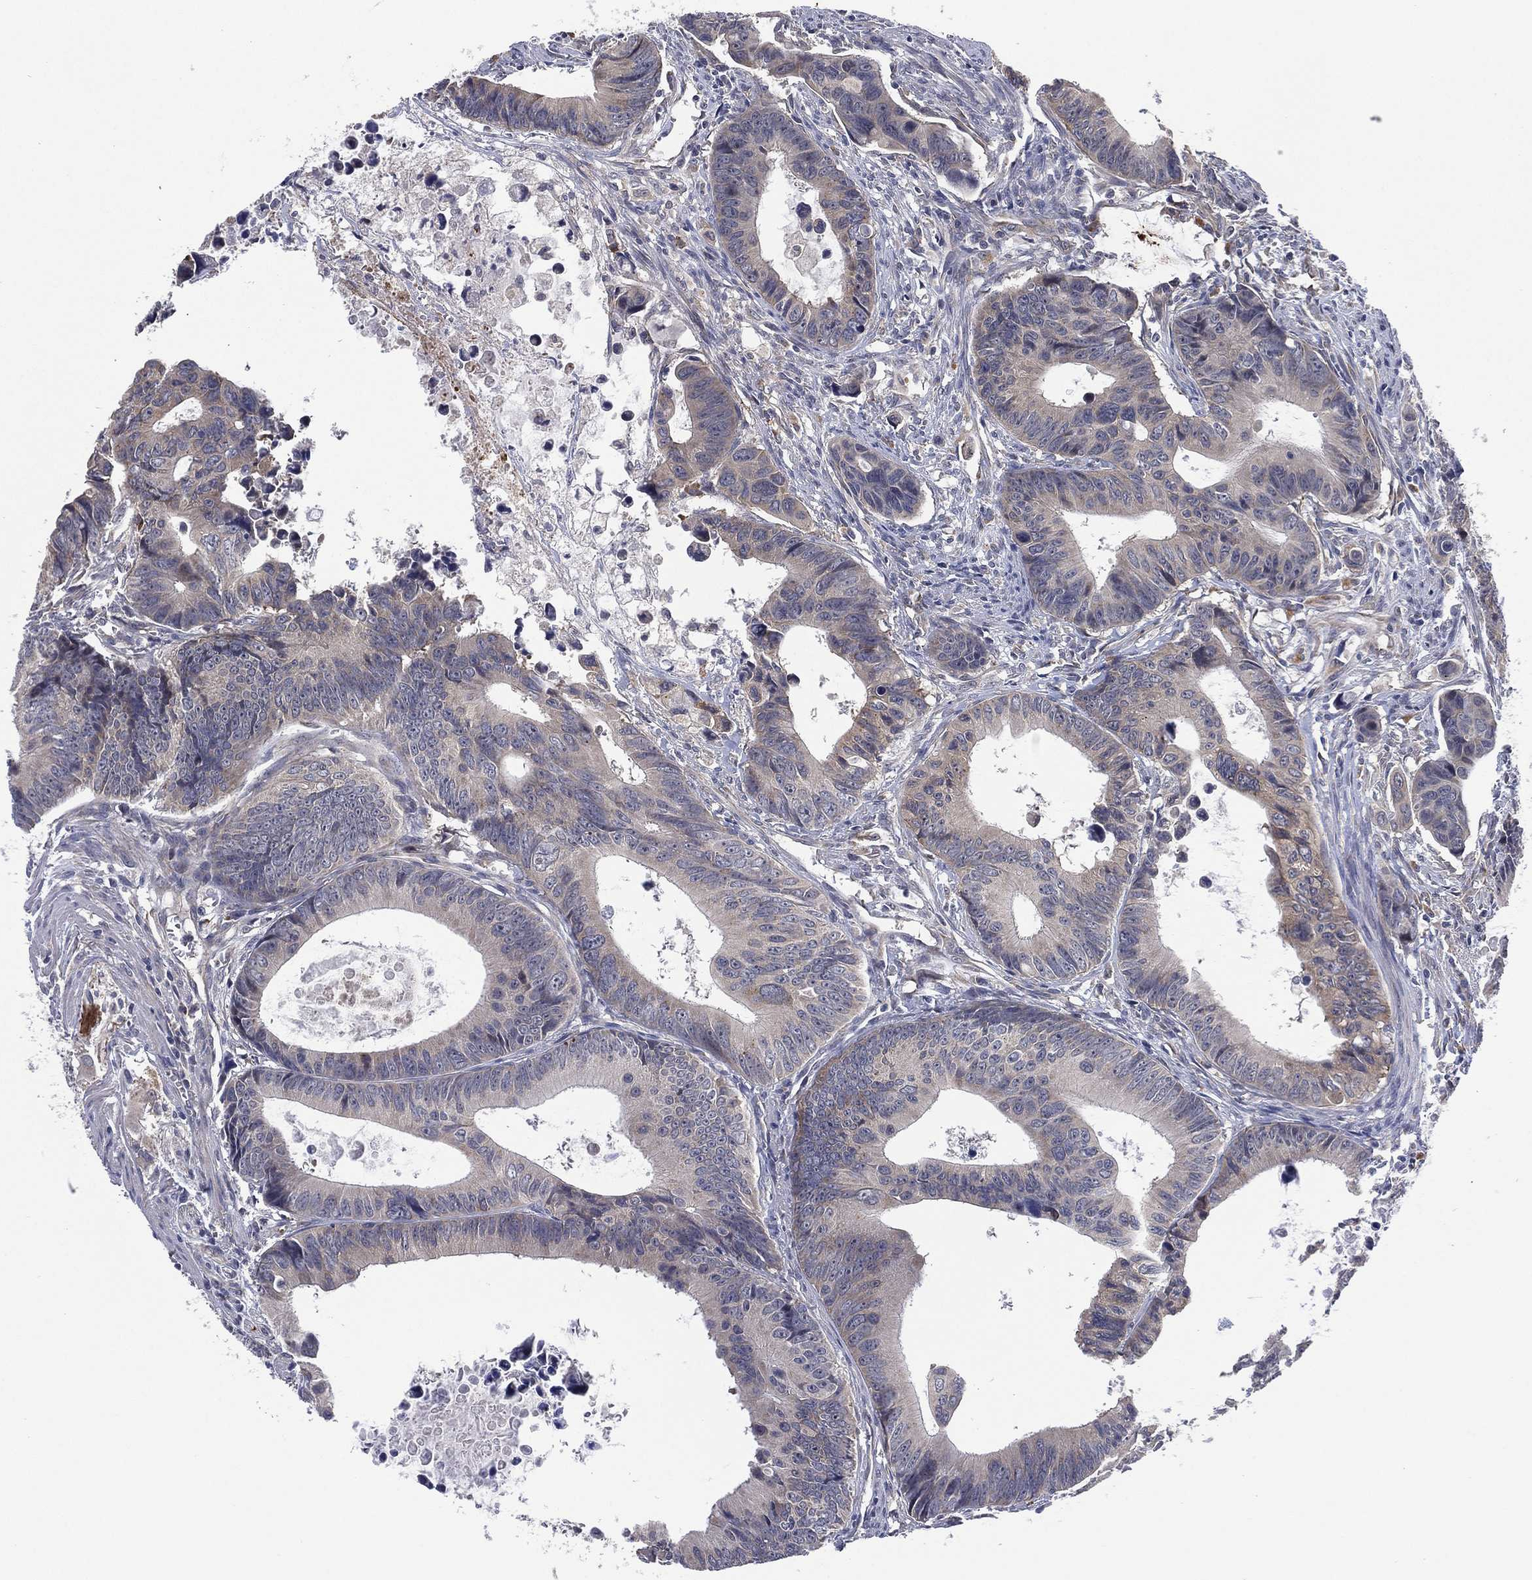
{"staining": {"intensity": "weak", "quantity": "<25%", "location": "cytoplasmic/membranous"}, "tissue": "colorectal cancer", "cell_type": "Tumor cells", "image_type": "cancer", "snomed": [{"axis": "morphology", "description": "Adenocarcinoma, NOS"}, {"axis": "topography", "description": "Colon"}], "caption": "IHC micrograph of human adenocarcinoma (colorectal) stained for a protein (brown), which displays no positivity in tumor cells. The staining is performed using DAB (3,3'-diaminobenzidine) brown chromogen with nuclei counter-stained in using hematoxylin.", "gene": "SELENOO", "patient": {"sex": "female", "age": 87}}